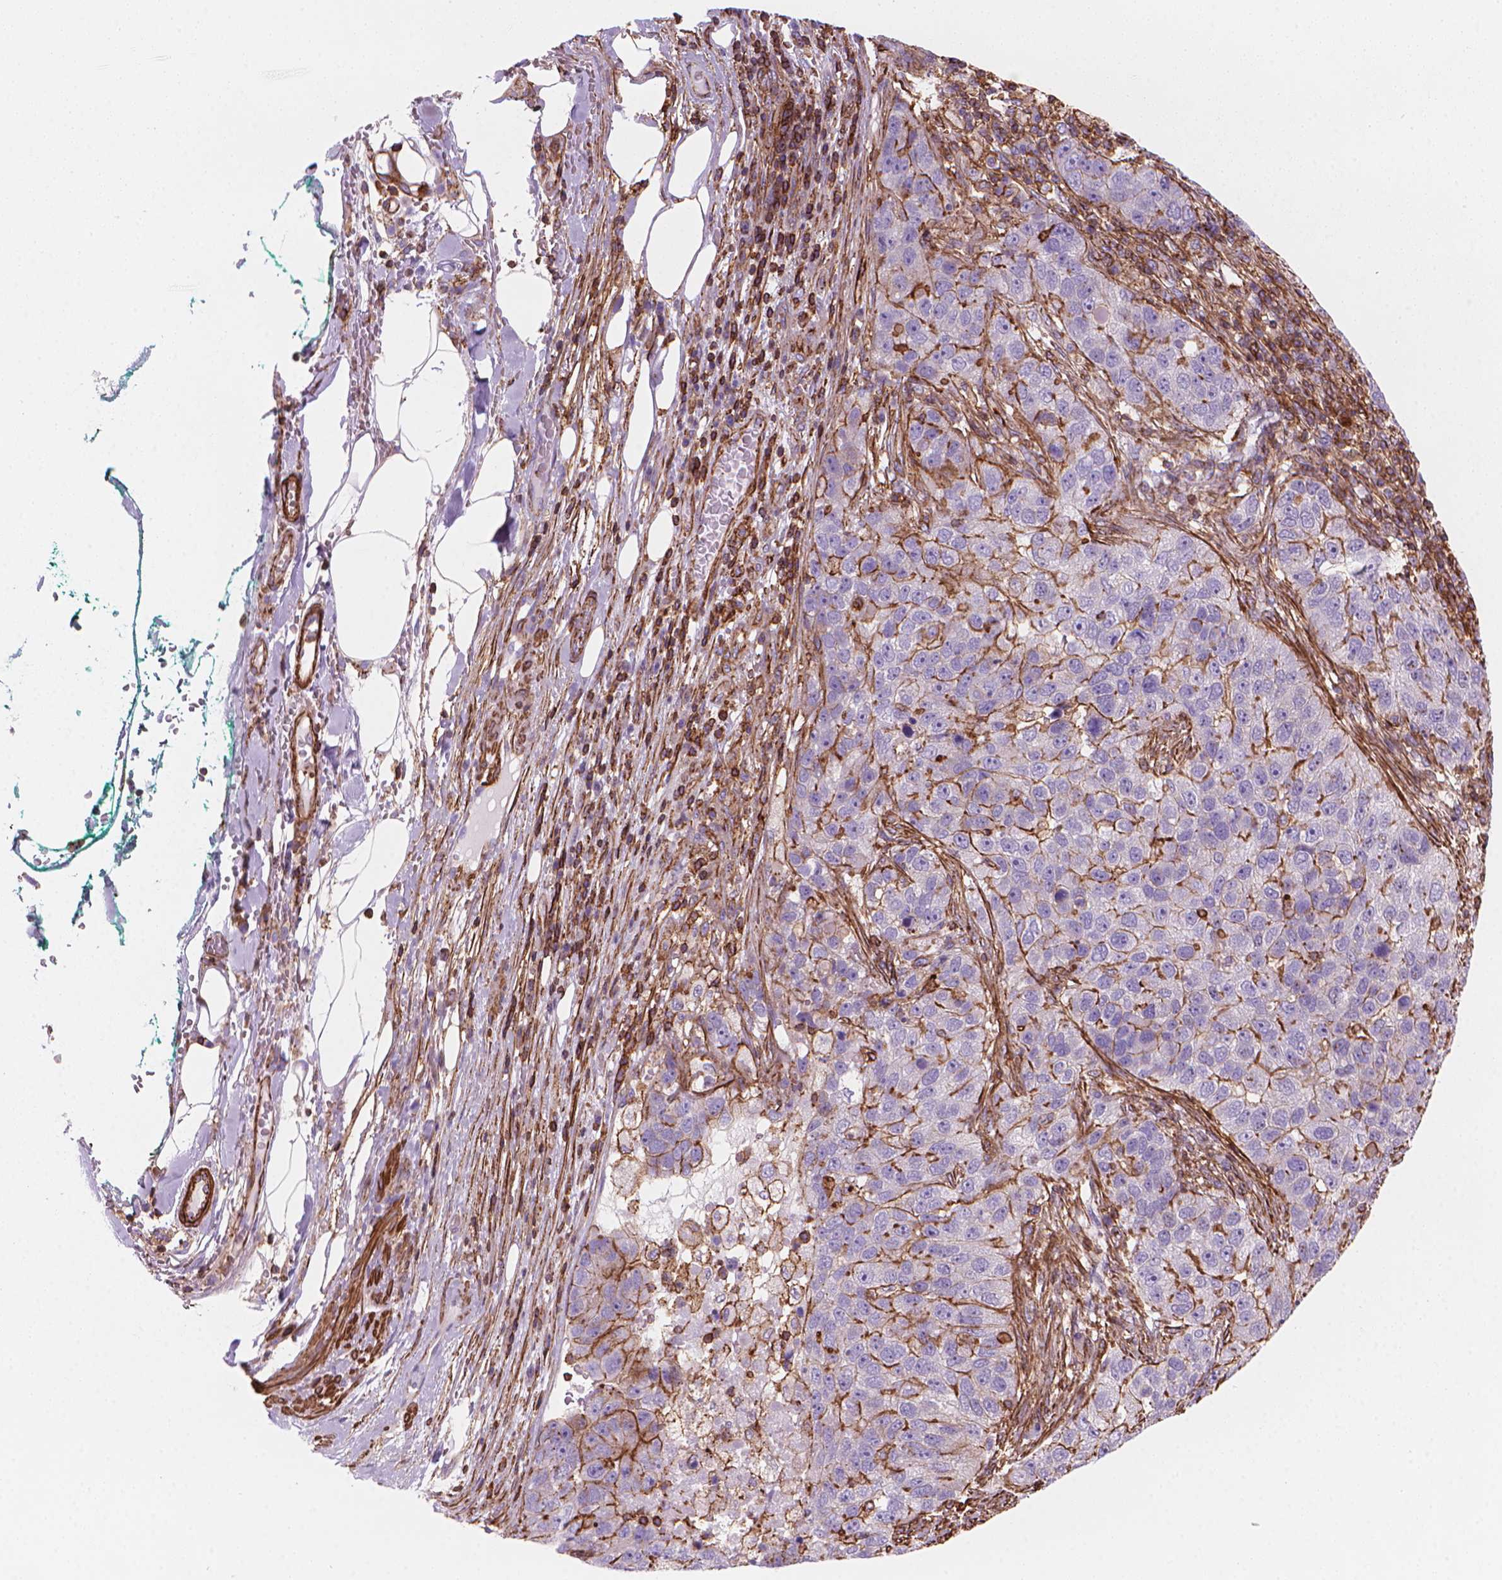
{"staining": {"intensity": "moderate", "quantity": "<25%", "location": "cytoplasmic/membranous"}, "tissue": "pancreatic cancer", "cell_type": "Tumor cells", "image_type": "cancer", "snomed": [{"axis": "morphology", "description": "Adenocarcinoma, NOS"}, {"axis": "topography", "description": "Pancreas"}], "caption": "Protein expression analysis of adenocarcinoma (pancreatic) exhibits moderate cytoplasmic/membranous staining in approximately <25% of tumor cells. (IHC, brightfield microscopy, high magnification).", "gene": "PATJ", "patient": {"sex": "female", "age": 61}}